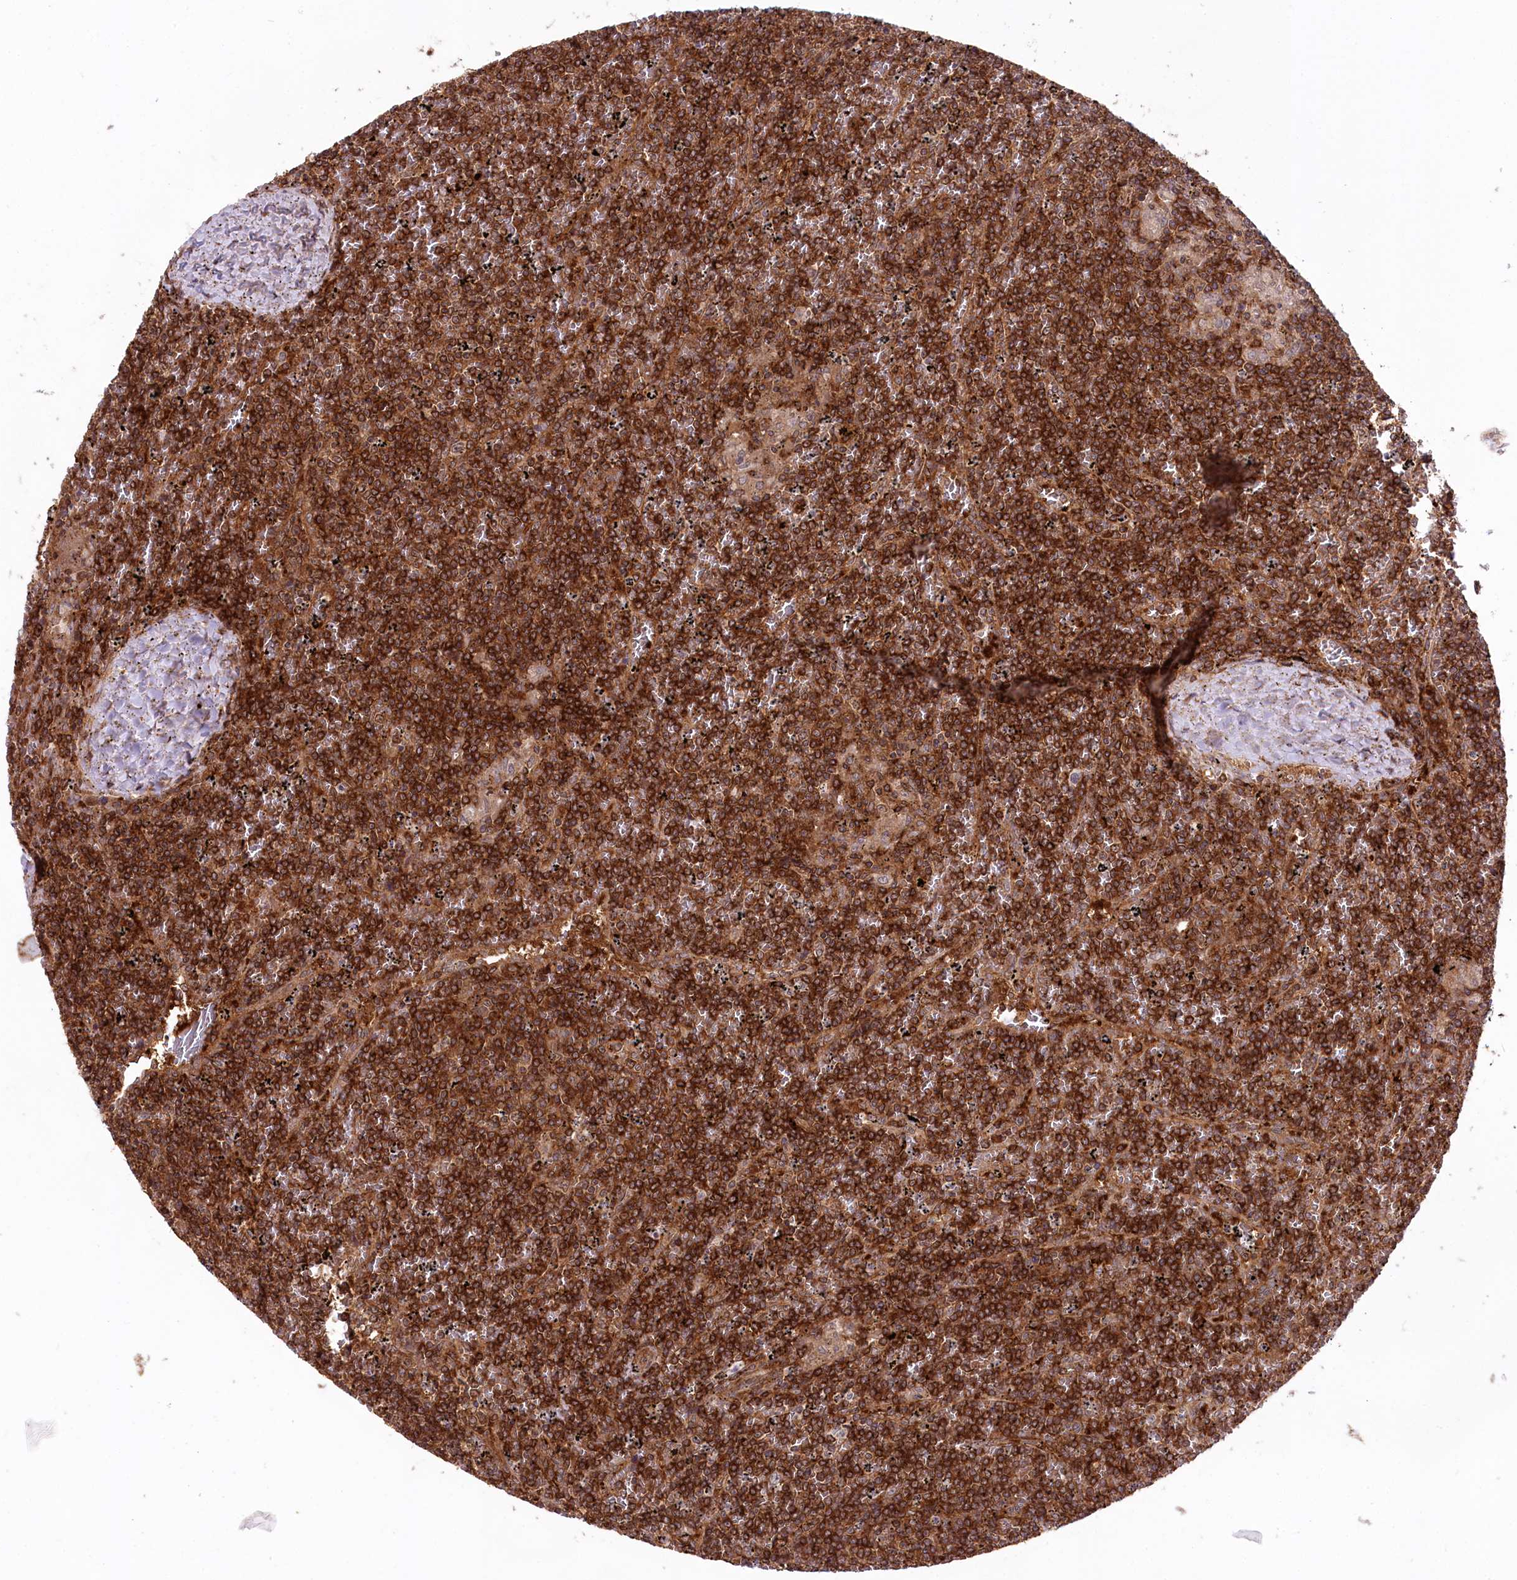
{"staining": {"intensity": "strong", "quantity": ">75%", "location": "cytoplasmic/membranous"}, "tissue": "lymphoma", "cell_type": "Tumor cells", "image_type": "cancer", "snomed": [{"axis": "morphology", "description": "Malignant lymphoma, non-Hodgkin's type, Low grade"}, {"axis": "topography", "description": "Spleen"}], "caption": "Tumor cells display high levels of strong cytoplasmic/membranous positivity in about >75% of cells in low-grade malignant lymphoma, non-Hodgkin's type. Nuclei are stained in blue.", "gene": "CCDC91", "patient": {"sex": "female", "age": 19}}